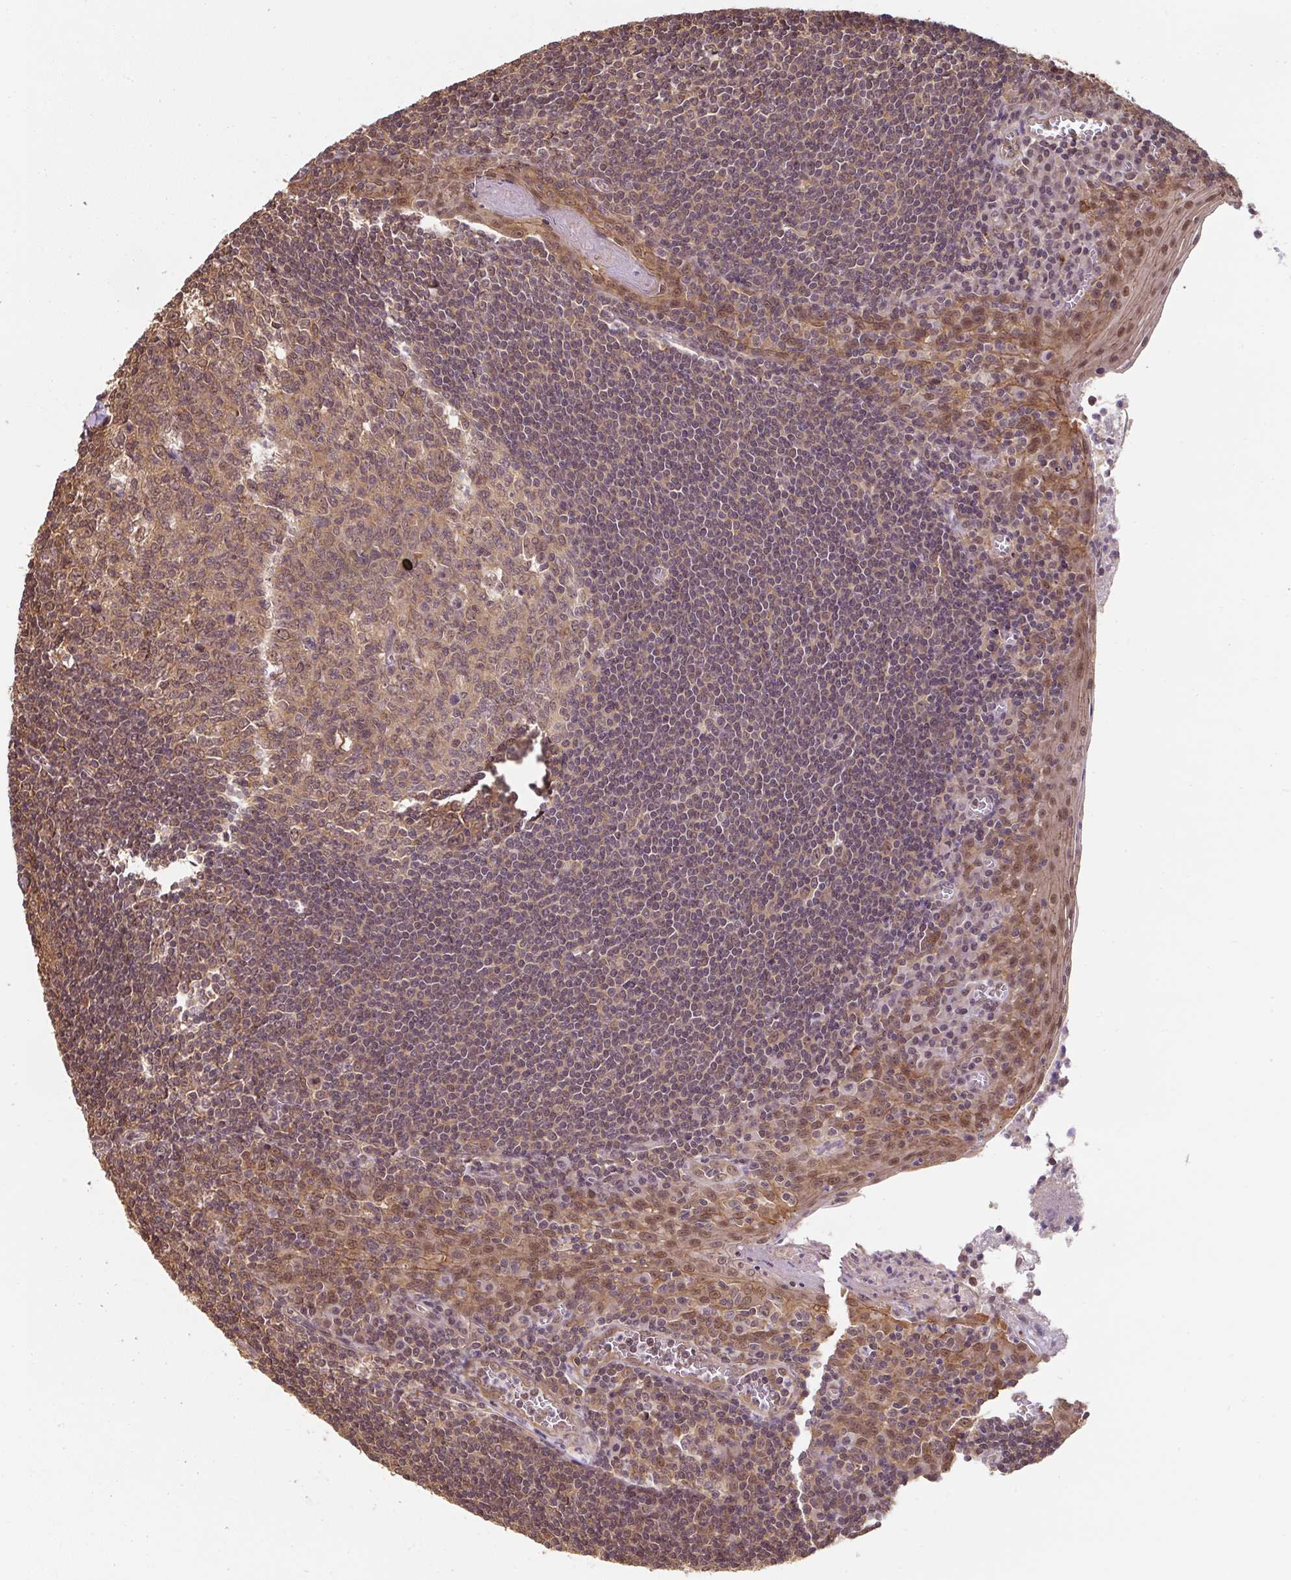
{"staining": {"intensity": "moderate", "quantity": ">75%", "location": "nuclear"}, "tissue": "tonsil", "cell_type": "Germinal center cells", "image_type": "normal", "snomed": [{"axis": "morphology", "description": "Normal tissue, NOS"}, {"axis": "topography", "description": "Tonsil"}], "caption": "This is a photomicrograph of IHC staining of normal tonsil, which shows moderate staining in the nuclear of germinal center cells.", "gene": "ST13", "patient": {"sex": "male", "age": 27}}